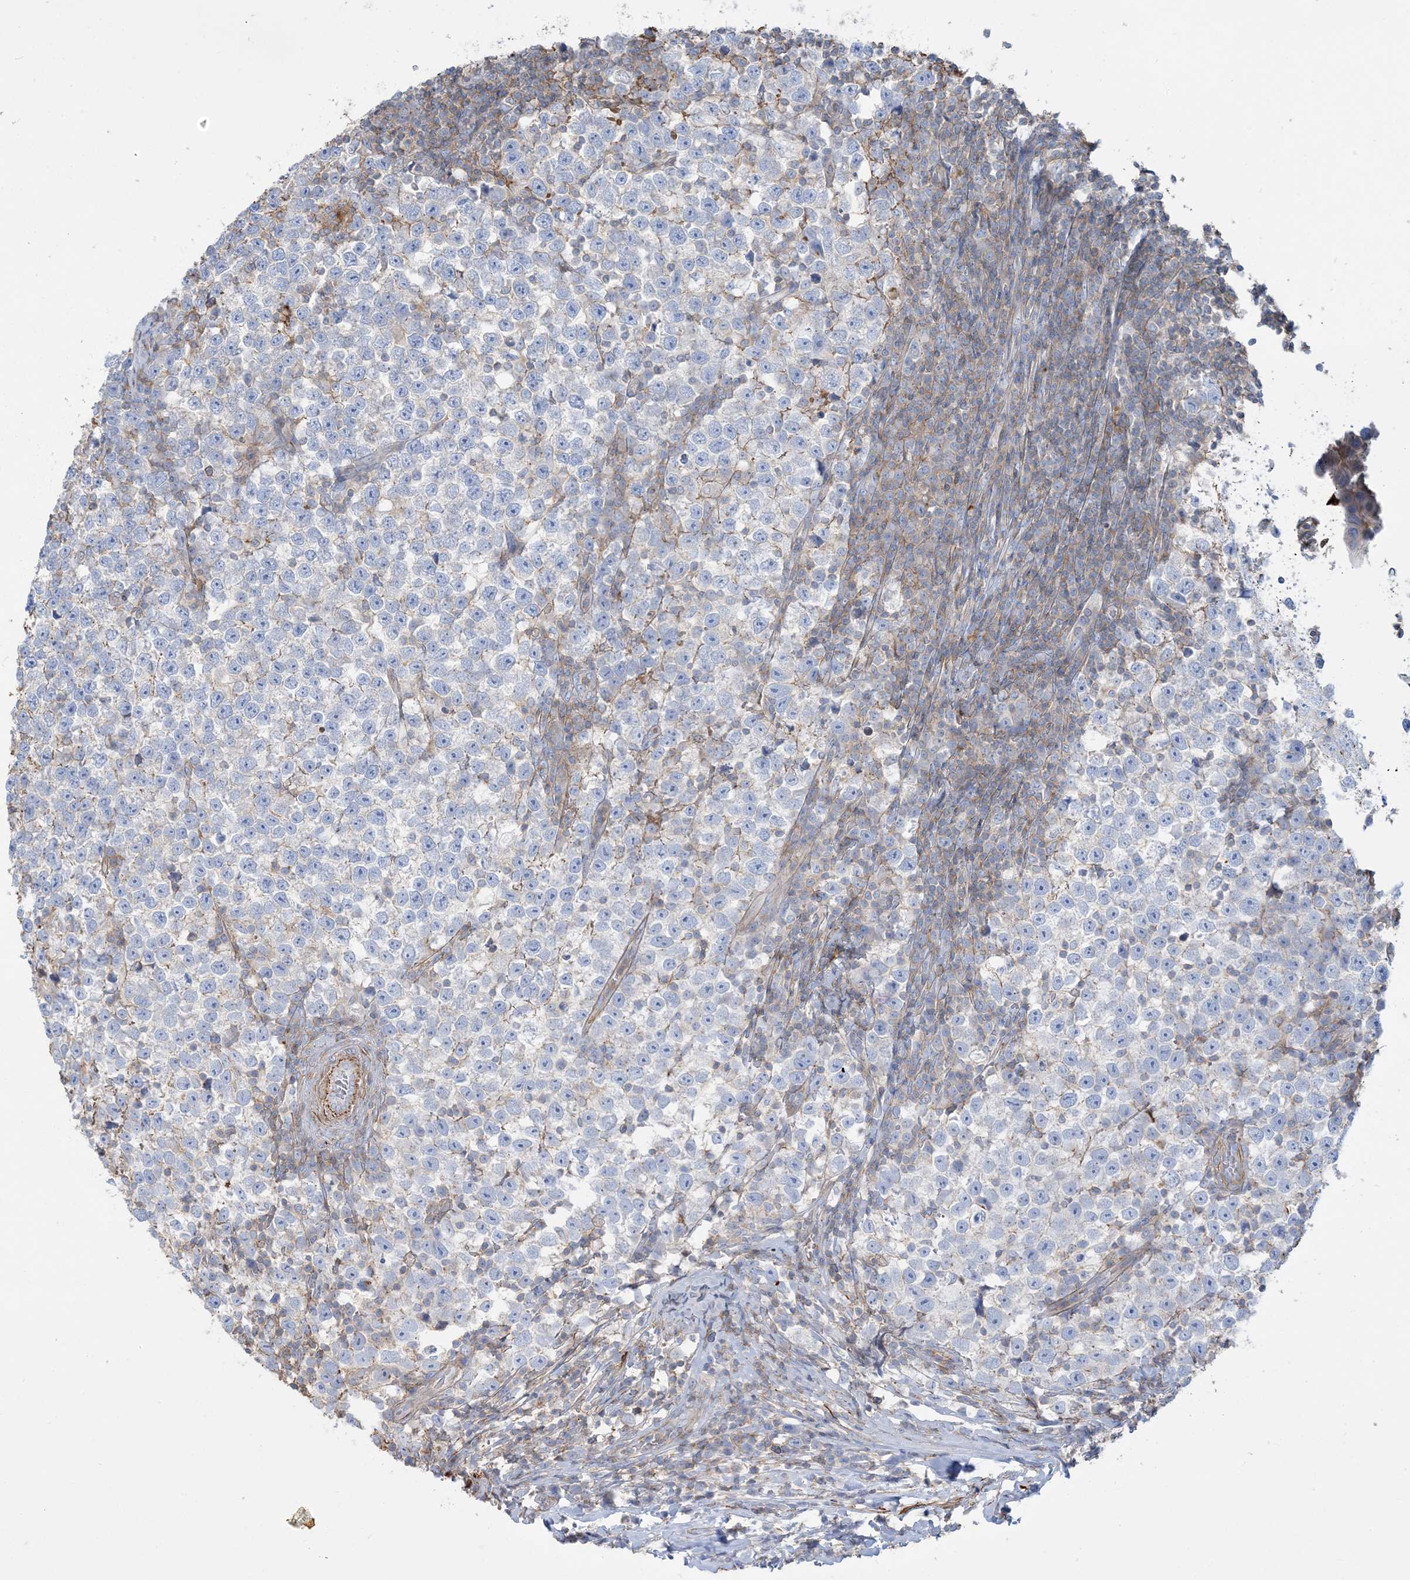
{"staining": {"intensity": "negative", "quantity": "none", "location": "none"}, "tissue": "testis cancer", "cell_type": "Tumor cells", "image_type": "cancer", "snomed": [{"axis": "morphology", "description": "Normal tissue, NOS"}, {"axis": "morphology", "description": "Seminoma, NOS"}, {"axis": "topography", "description": "Testis"}], "caption": "Tumor cells show no significant expression in testis cancer.", "gene": "GTF3C2", "patient": {"sex": "male", "age": 43}}